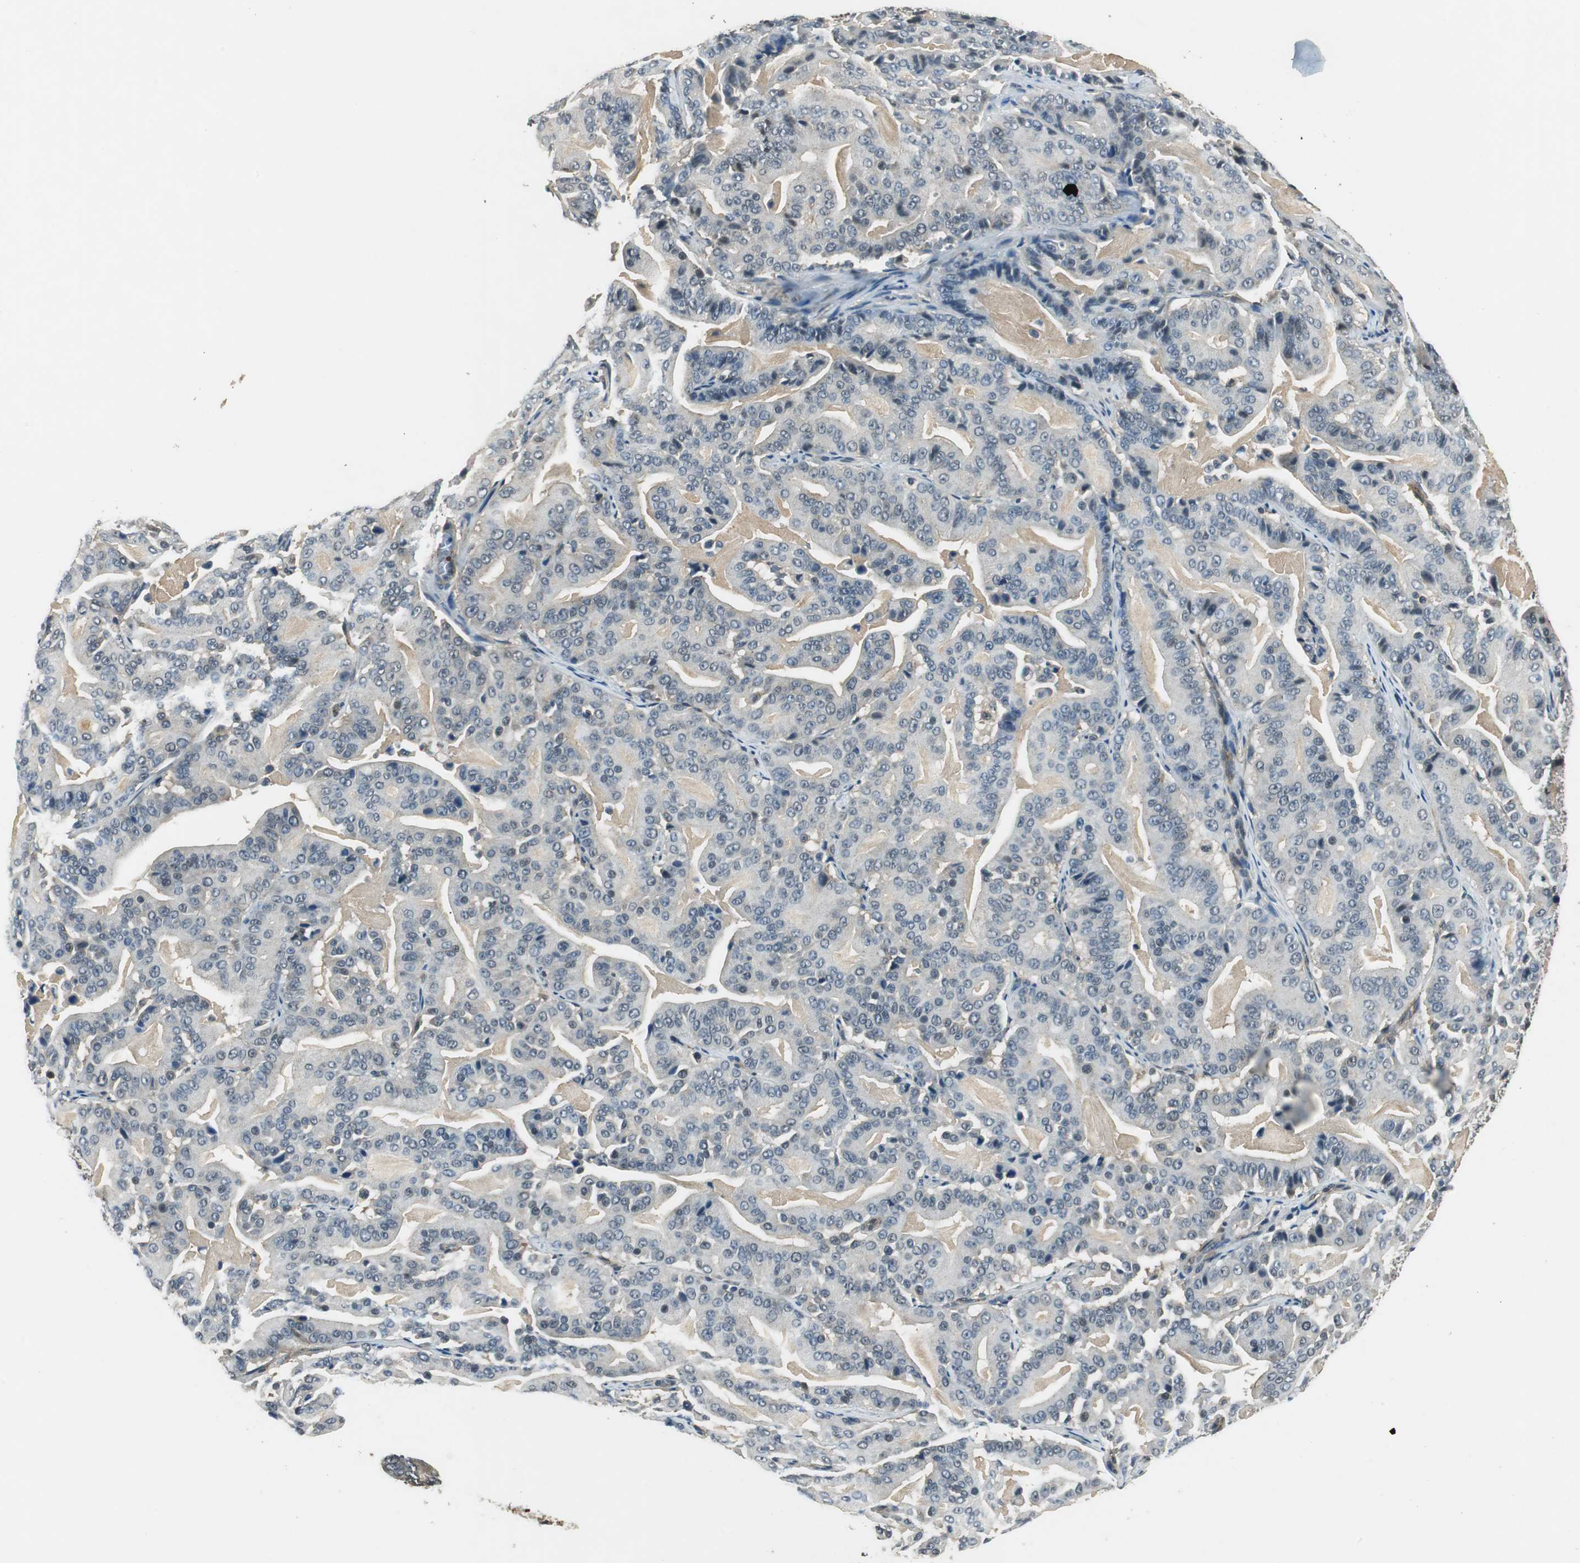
{"staining": {"intensity": "weak", "quantity": "<25%", "location": "cytoplasmic/membranous"}, "tissue": "pancreatic cancer", "cell_type": "Tumor cells", "image_type": "cancer", "snomed": [{"axis": "morphology", "description": "Adenocarcinoma, NOS"}, {"axis": "topography", "description": "Pancreas"}], "caption": "Immunohistochemical staining of human pancreatic cancer demonstrates no significant staining in tumor cells. (Stains: DAB immunohistochemistry (IHC) with hematoxylin counter stain, Microscopy: brightfield microscopy at high magnification).", "gene": "PSMB4", "patient": {"sex": "male", "age": 63}}